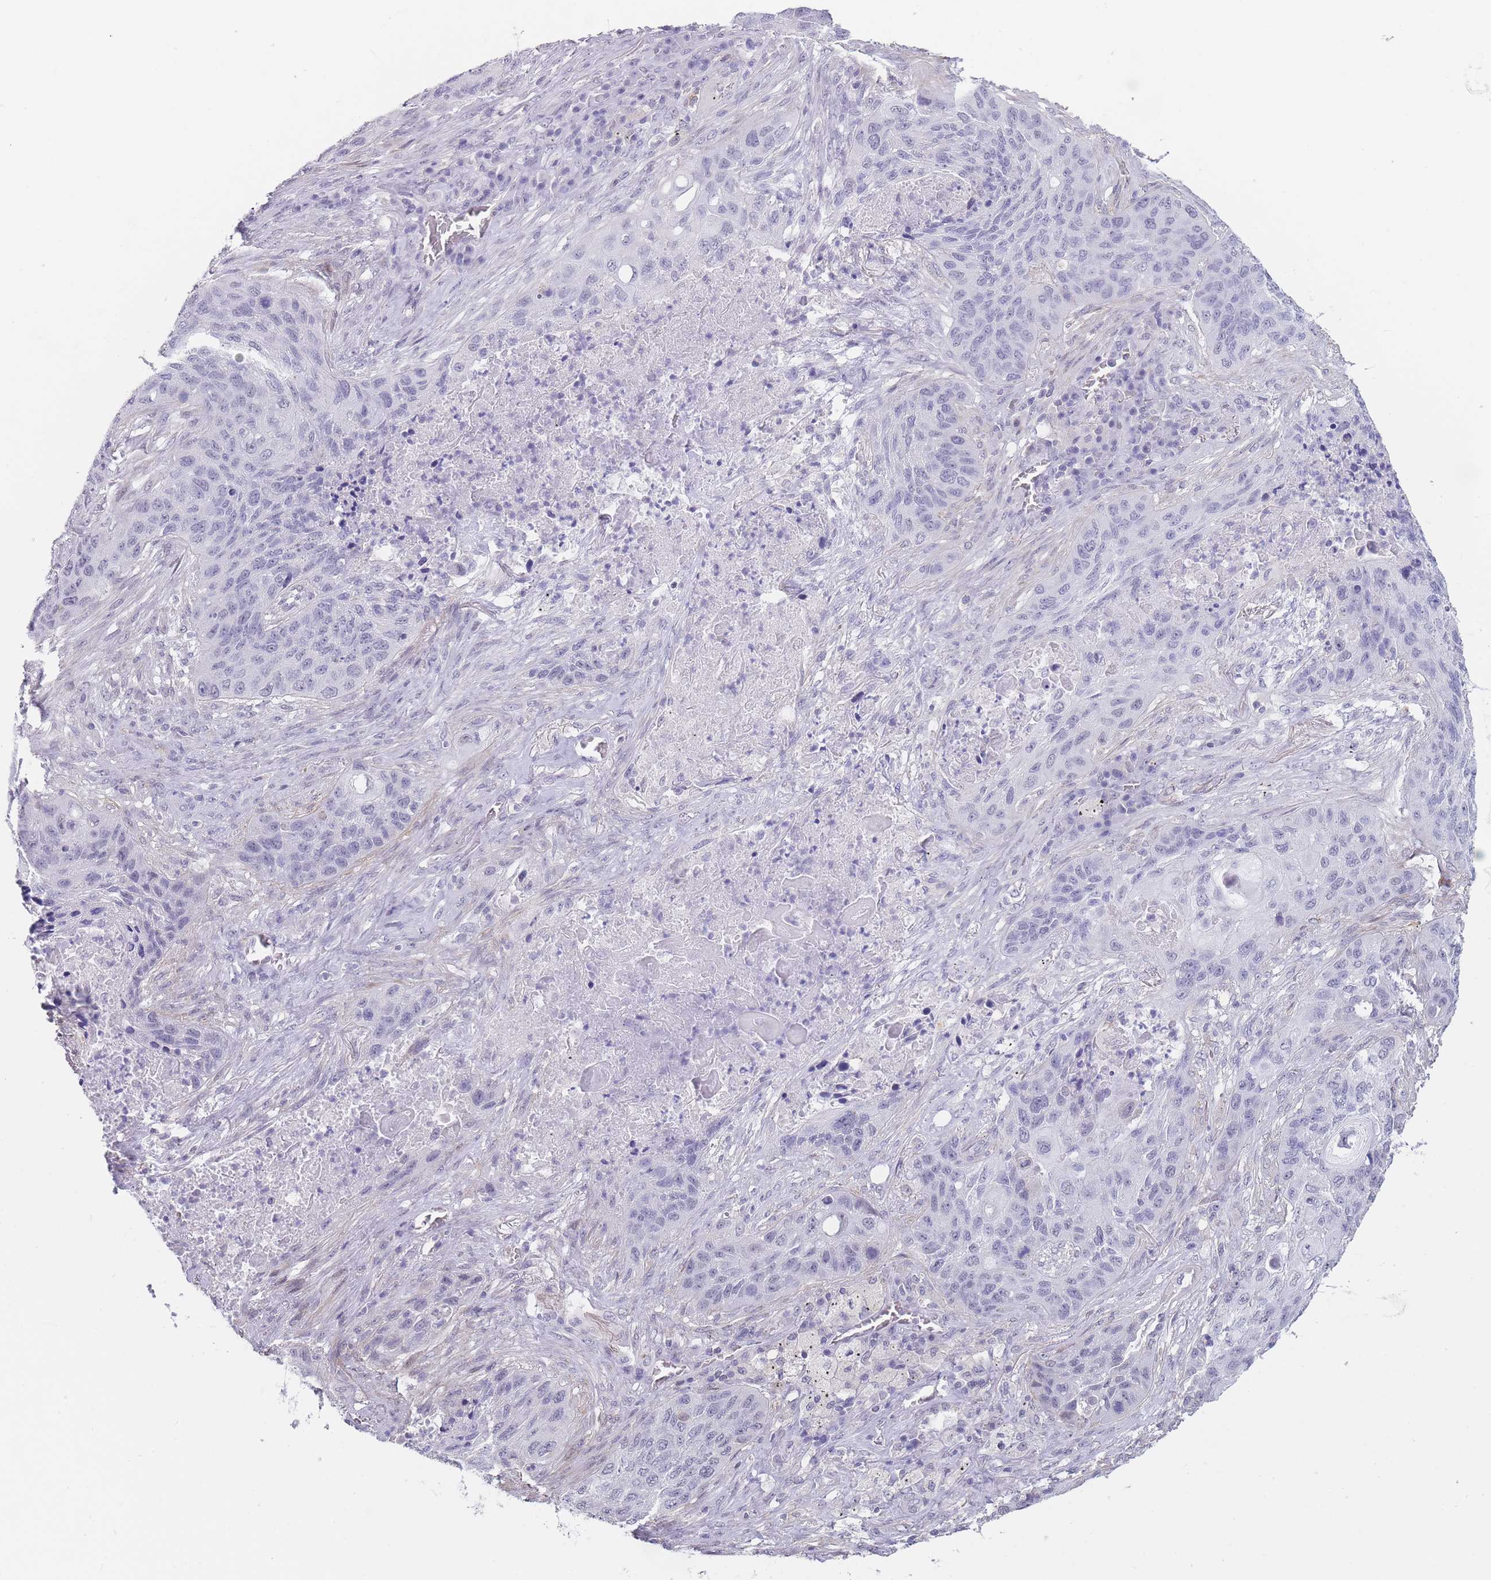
{"staining": {"intensity": "negative", "quantity": "none", "location": "none"}, "tissue": "lung cancer", "cell_type": "Tumor cells", "image_type": "cancer", "snomed": [{"axis": "morphology", "description": "Squamous cell carcinoma, NOS"}, {"axis": "topography", "description": "Lung"}], "caption": "Immunohistochemistry histopathology image of human squamous cell carcinoma (lung) stained for a protein (brown), which demonstrates no expression in tumor cells.", "gene": "ASAP3", "patient": {"sex": "female", "age": 63}}